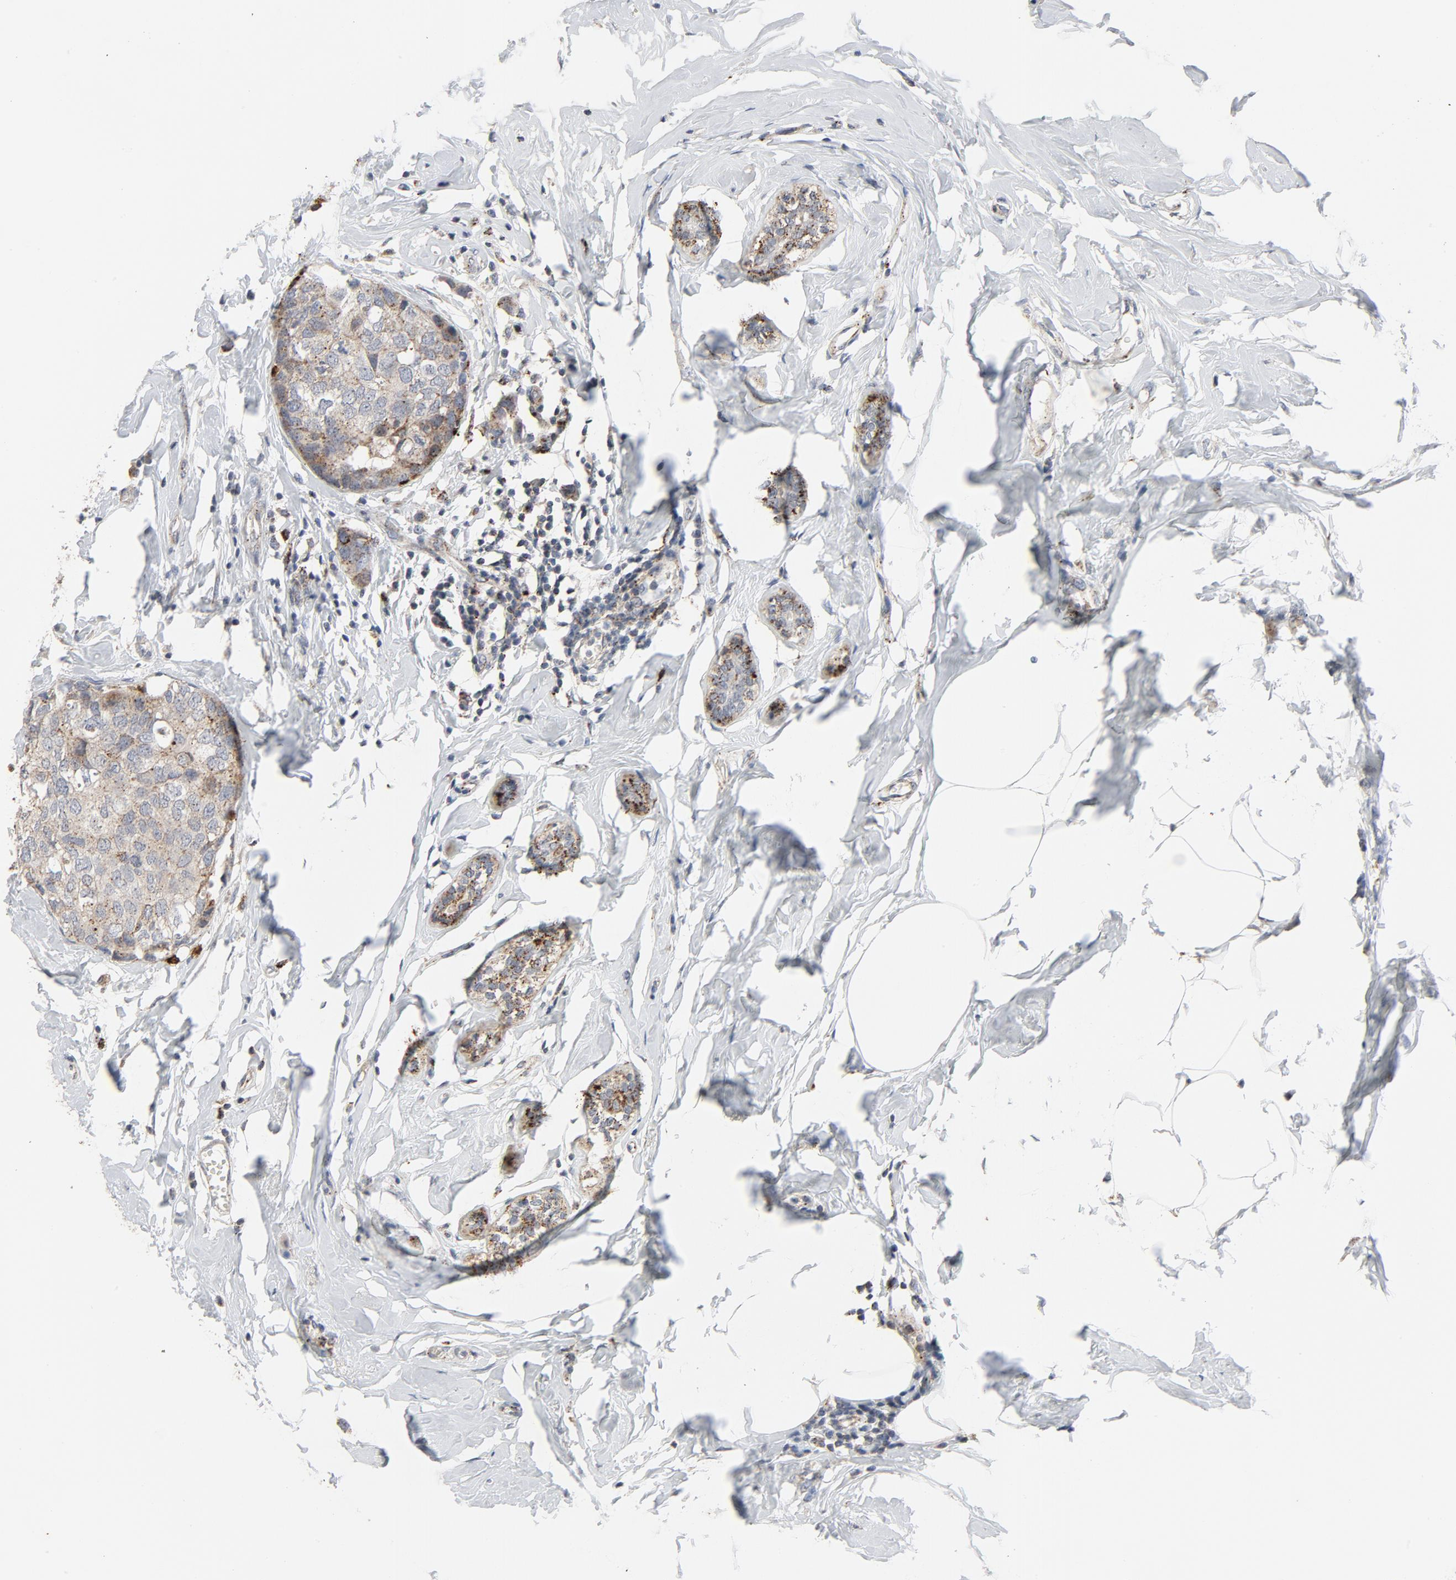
{"staining": {"intensity": "strong", "quantity": "25%-75%", "location": "cytoplasmic/membranous"}, "tissue": "breast cancer", "cell_type": "Tumor cells", "image_type": "cancer", "snomed": [{"axis": "morphology", "description": "Duct carcinoma"}, {"axis": "topography", "description": "Breast"}], "caption": "IHC micrograph of infiltrating ductal carcinoma (breast) stained for a protein (brown), which displays high levels of strong cytoplasmic/membranous positivity in about 25%-75% of tumor cells.", "gene": "AKT2", "patient": {"sex": "female", "age": 54}}